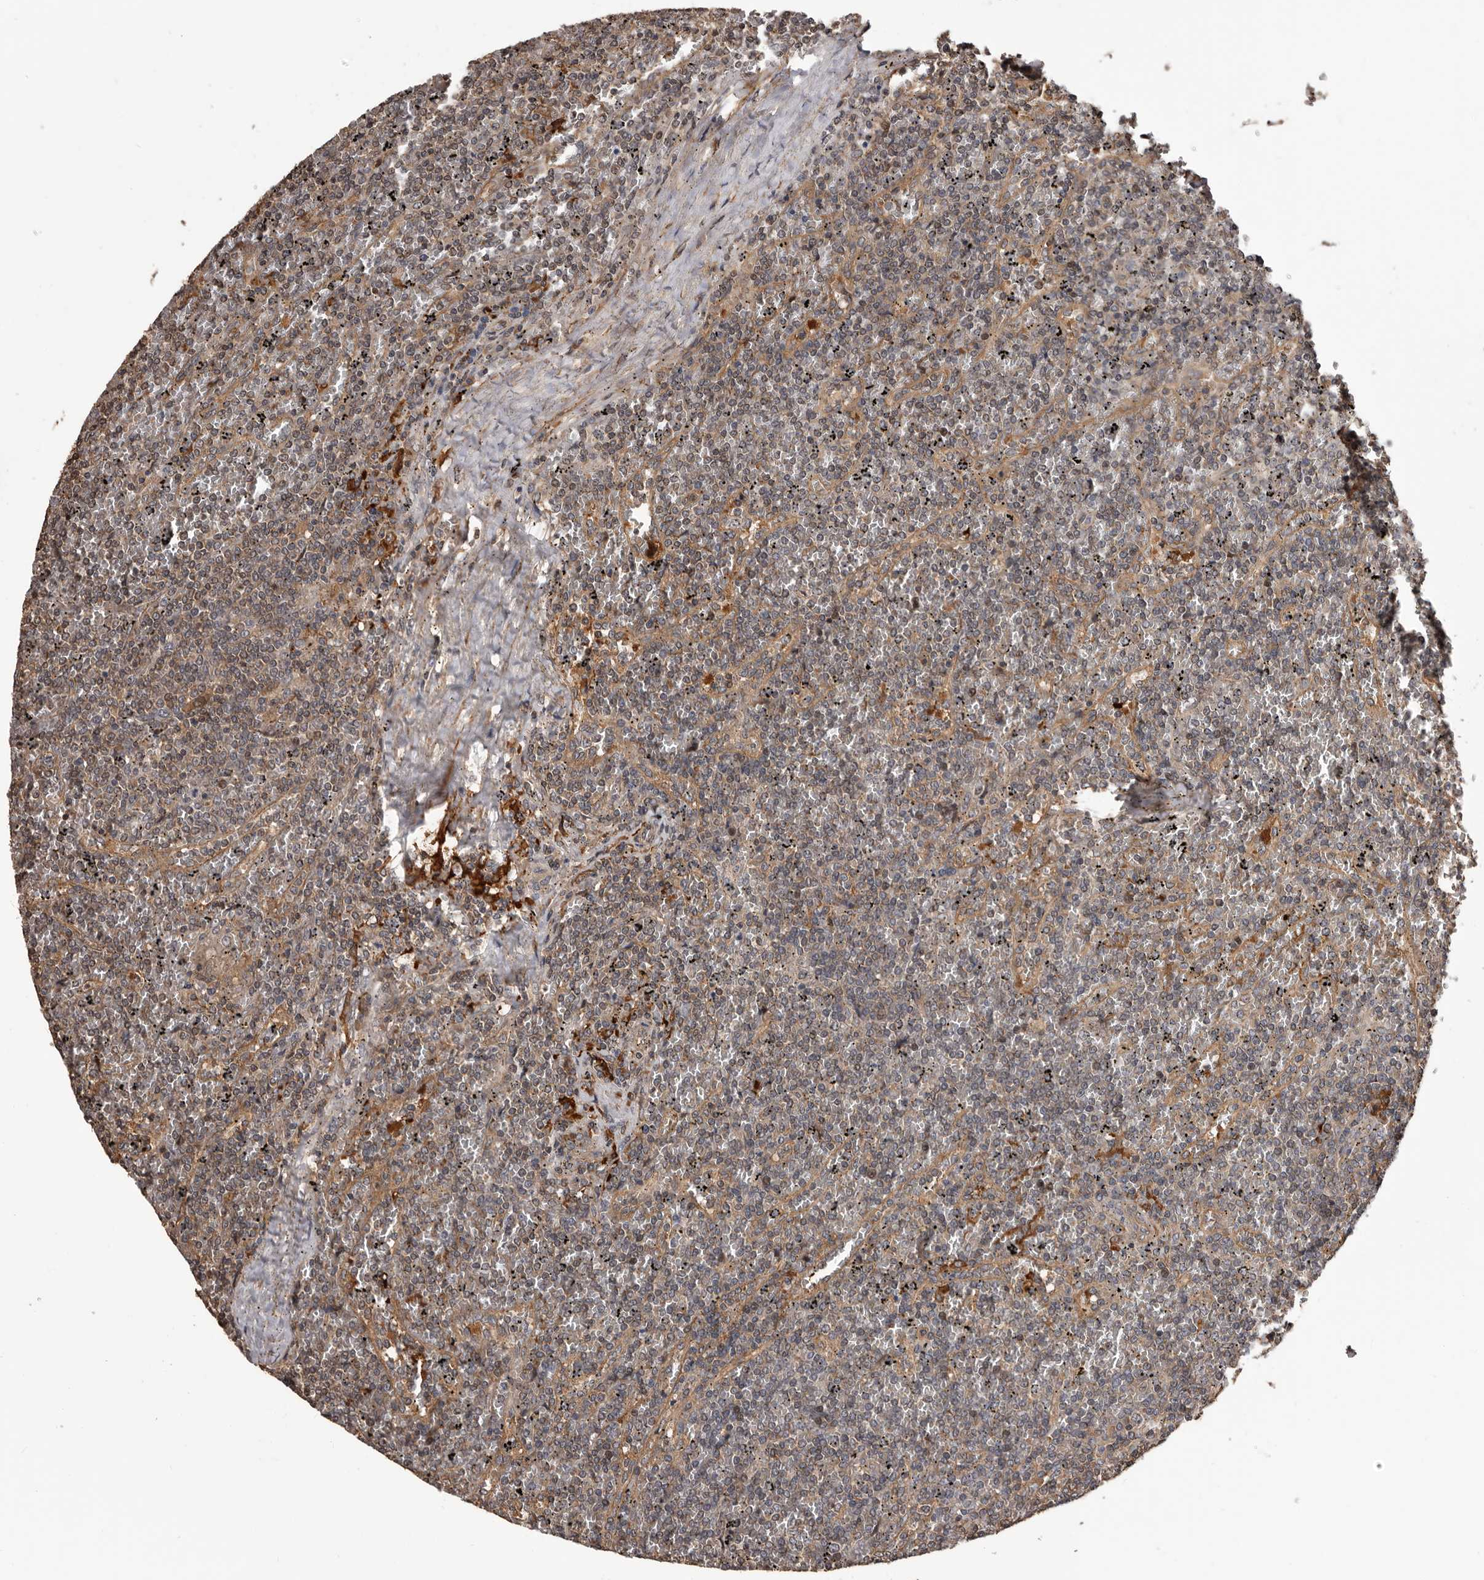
{"staining": {"intensity": "weak", "quantity": "25%-75%", "location": "cytoplasmic/membranous"}, "tissue": "lymphoma", "cell_type": "Tumor cells", "image_type": "cancer", "snomed": [{"axis": "morphology", "description": "Malignant lymphoma, non-Hodgkin's type, Low grade"}, {"axis": "topography", "description": "Spleen"}], "caption": "The histopathology image shows a brown stain indicating the presence of a protein in the cytoplasmic/membranous of tumor cells in lymphoma.", "gene": "ADAMTS2", "patient": {"sex": "female", "age": 19}}